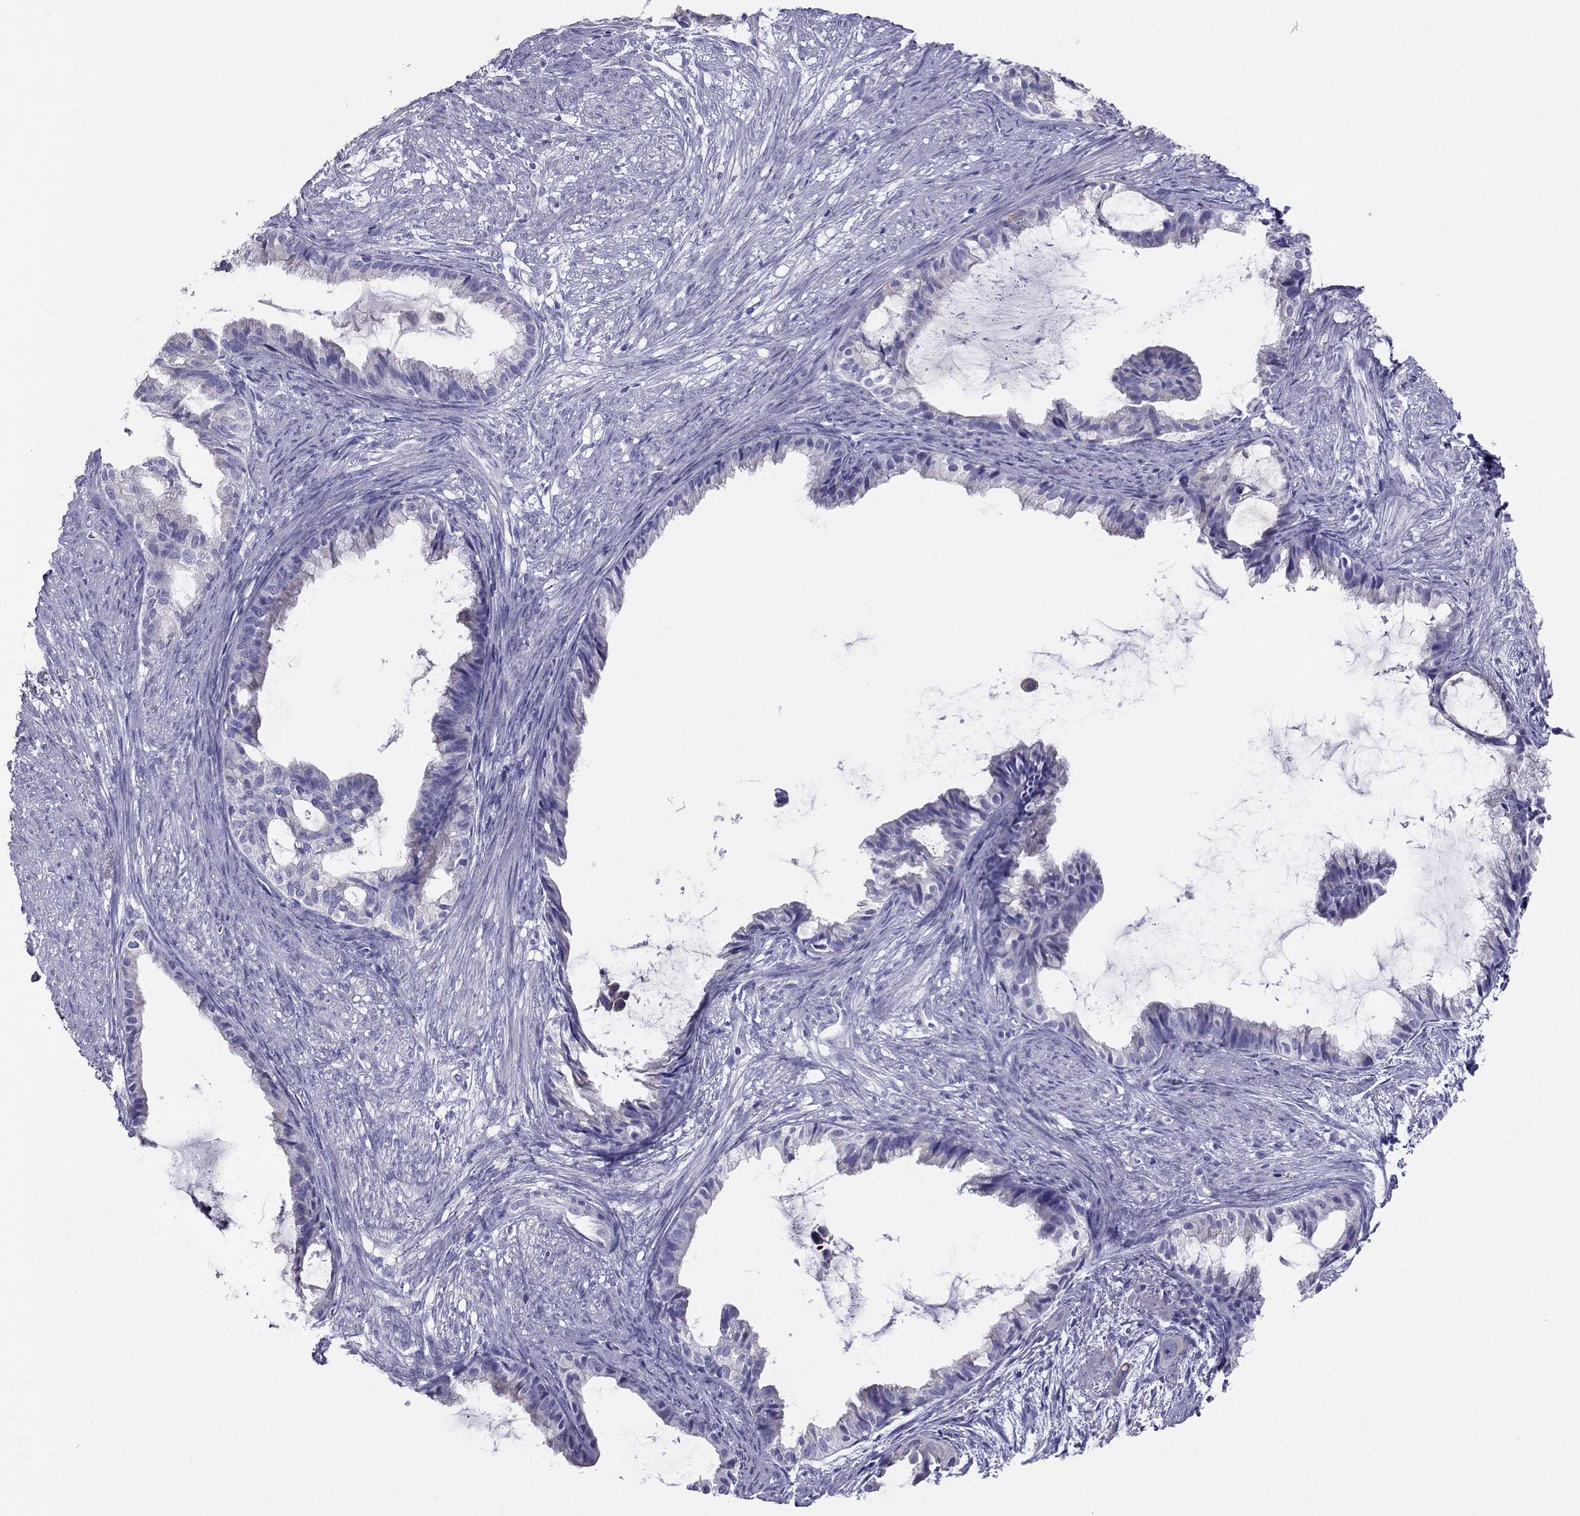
{"staining": {"intensity": "negative", "quantity": "none", "location": "none"}, "tissue": "endometrial cancer", "cell_type": "Tumor cells", "image_type": "cancer", "snomed": [{"axis": "morphology", "description": "Adenocarcinoma, NOS"}, {"axis": "topography", "description": "Endometrium"}], "caption": "The immunohistochemistry (IHC) image has no significant staining in tumor cells of adenocarcinoma (endometrial) tissue.", "gene": "MAEL", "patient": {"sex": "female", "age": 86}}